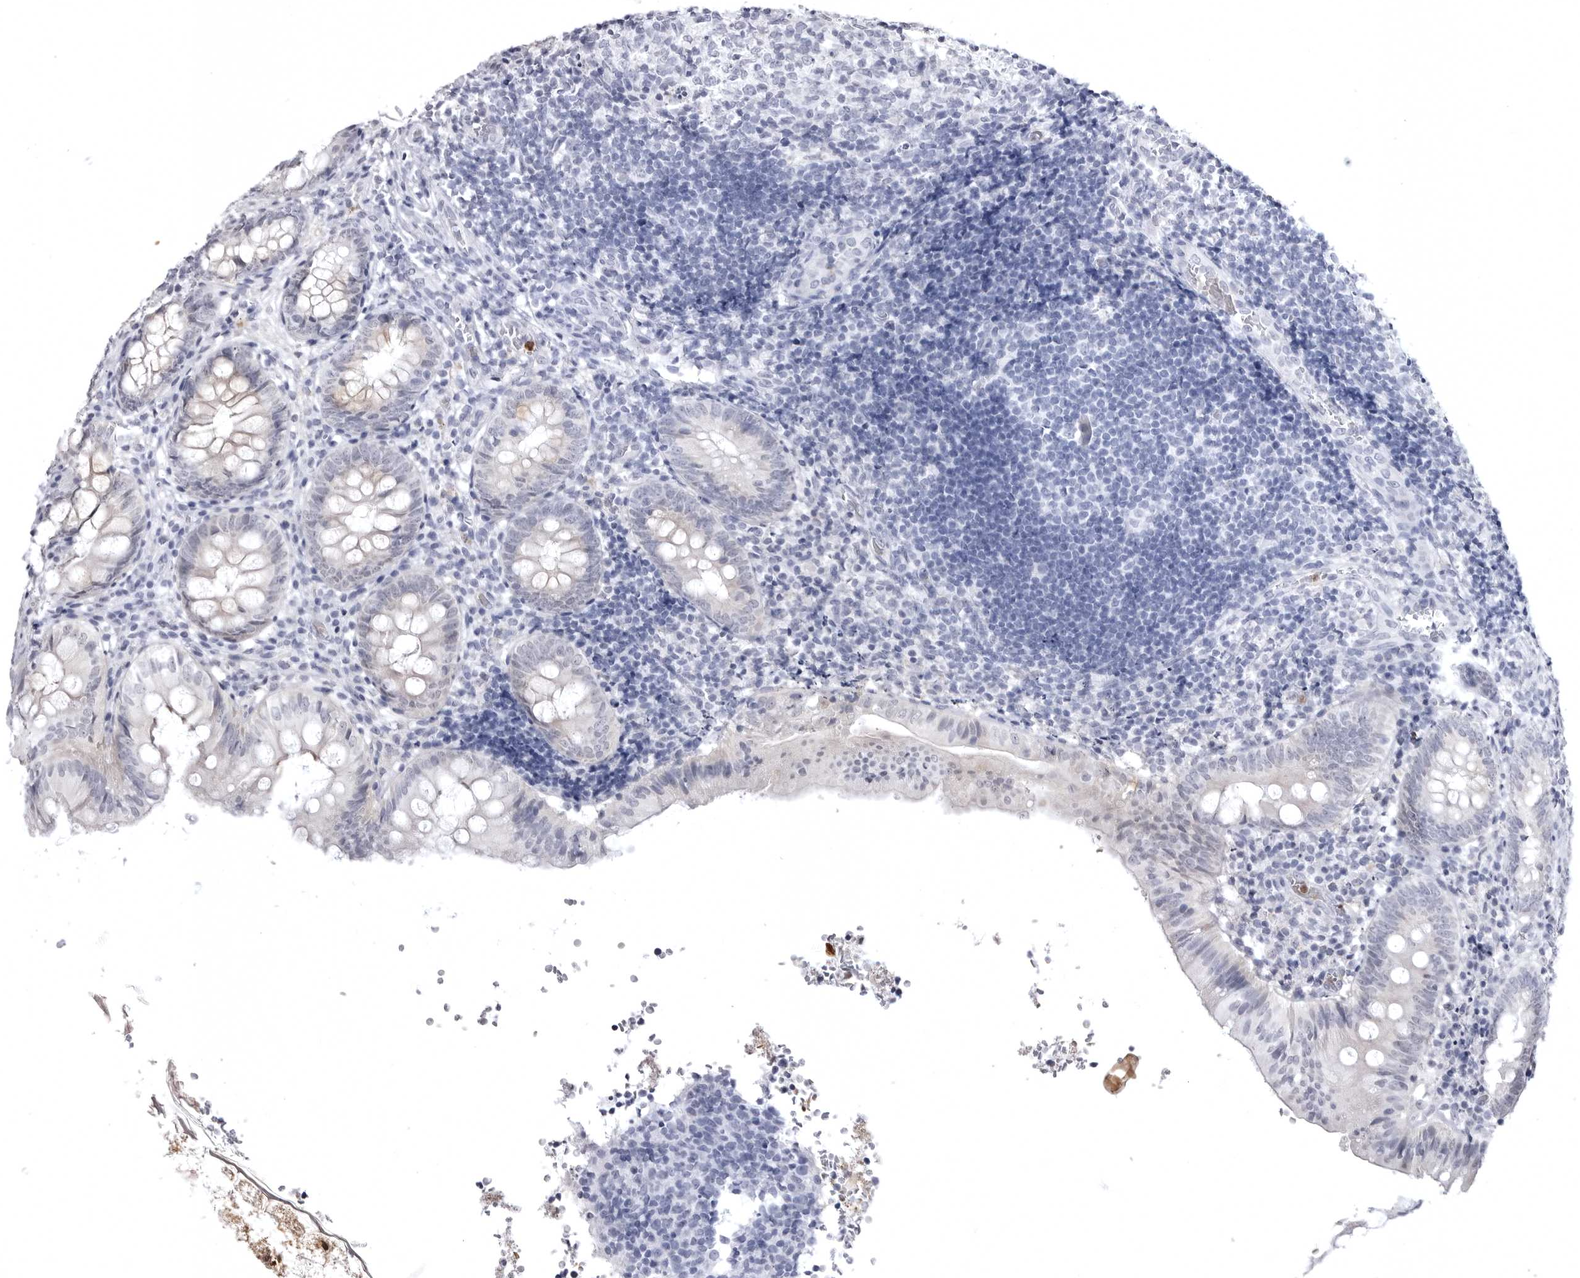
{"staining": {"intensity": "negative", "quantity": "none", "location": "none"}, "tissue": "appendix", "cell_type": "Glandular cells", "image_type": "normal", "snomed": [{"axis": "morphology", "description": "Normal tissue, NOS"}, {"axis": "topography", "description": "Appendix"}], "caption": "High power microscopy image of an IHC image of benign appendix, revealing no significant staining in glandular cells.", "gene": "STAP2", "patient": {"sex": "male", "age": 8}}